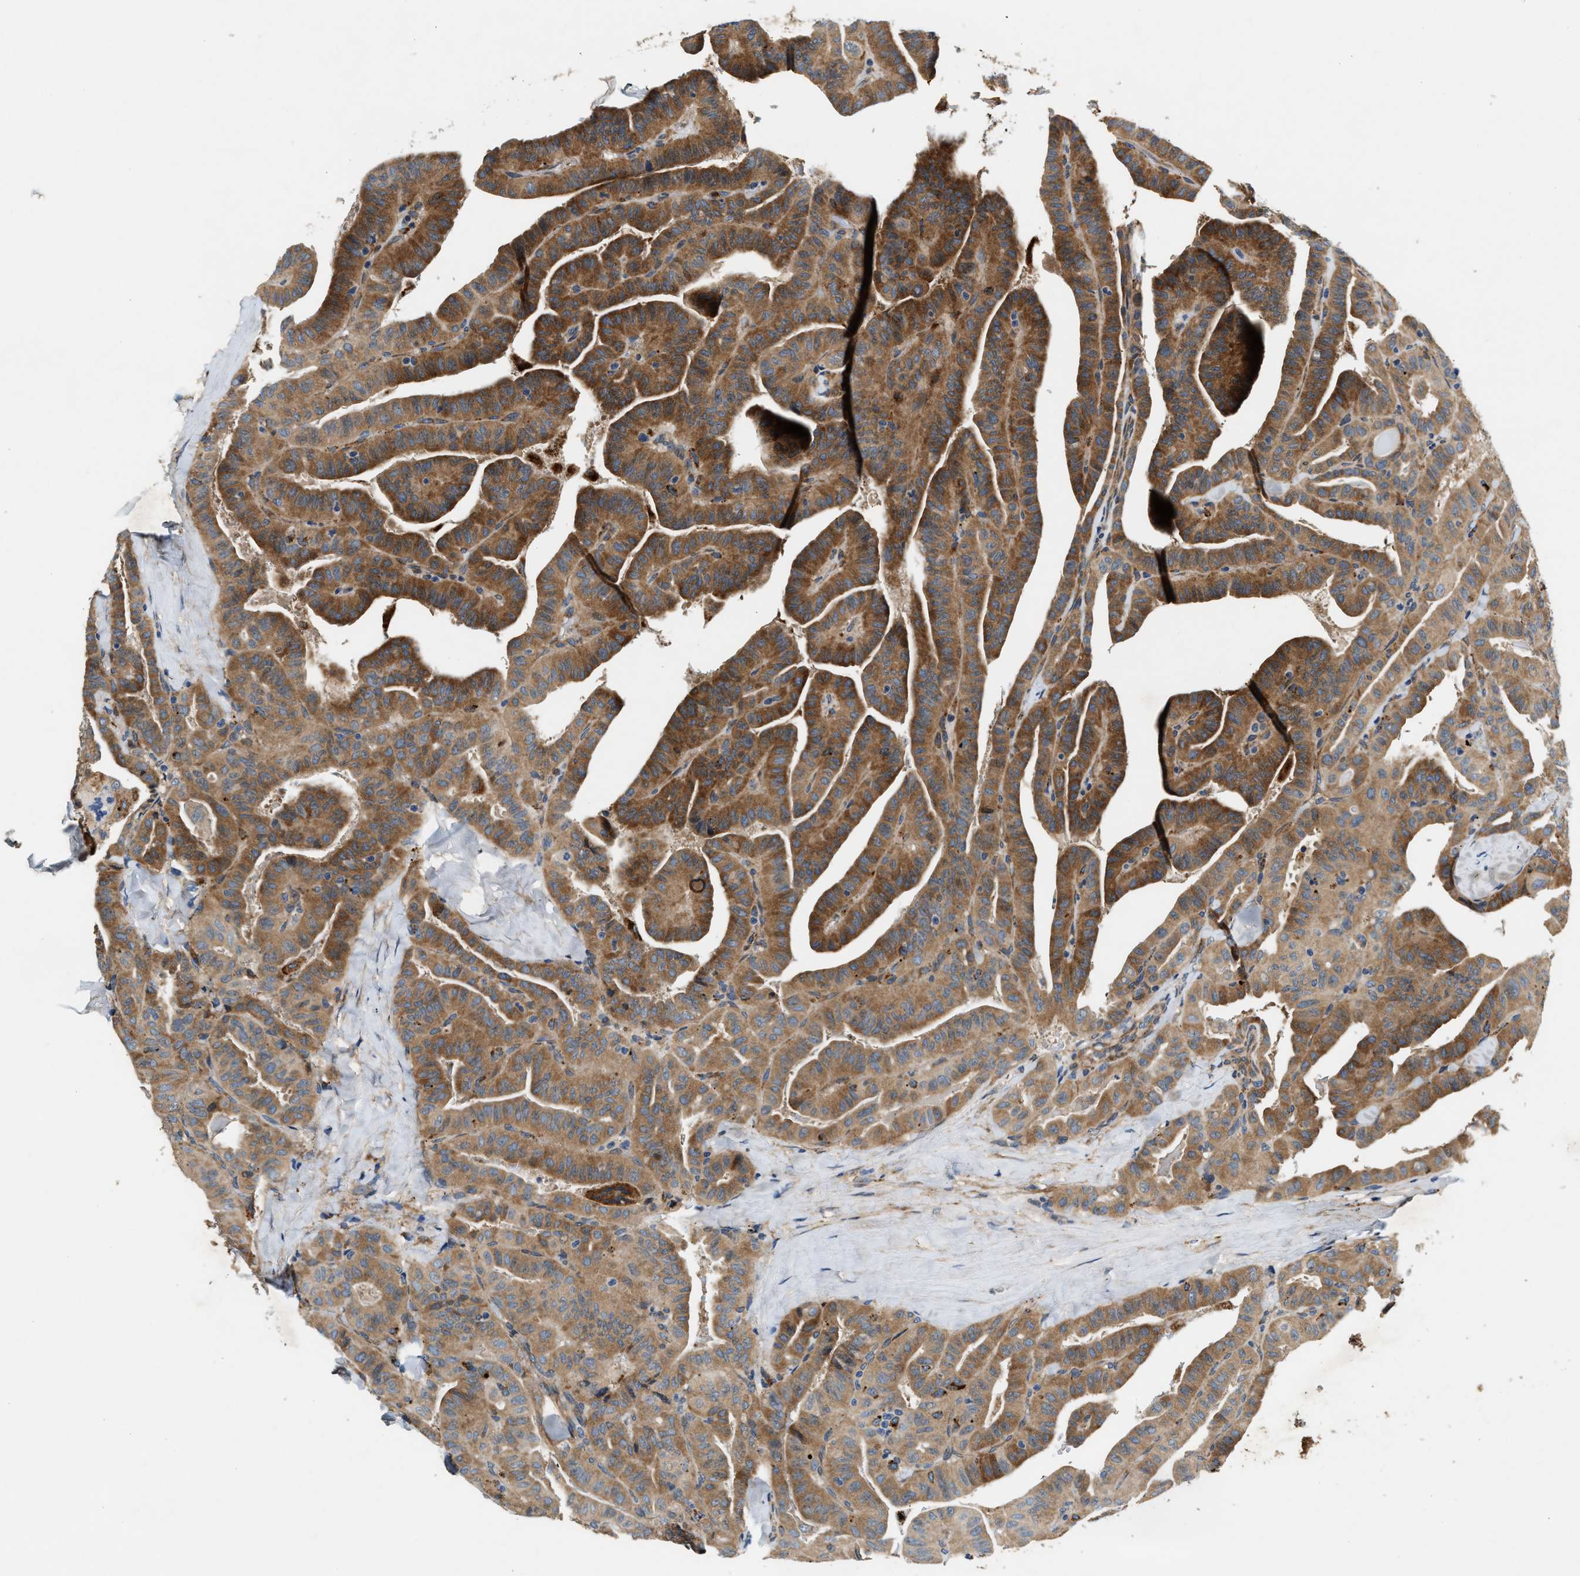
{"staining": {"intensity": "strong", "quantity": ">75%", "location": "cytoplasmic/membranous"}, "tissue": "thyroid cancer", "cell_type": "Tumor cells", "image_type": "cancer", "snomed": [{"axis": "morphology", "description": "Papillary adenocarcinoma, NOS"}, {"axis": "topography", "description": "Thyroid gland"}], "caption": "Immunohistochemistry (DAB) staining of thyroid cancer (papillary adenocarcinoma) displays strong cytoplasmic/membranous protein expression in about >75% of tumor cells.", "gene": "DUSP10", "patient": {"sex": "male", "age": 77}}